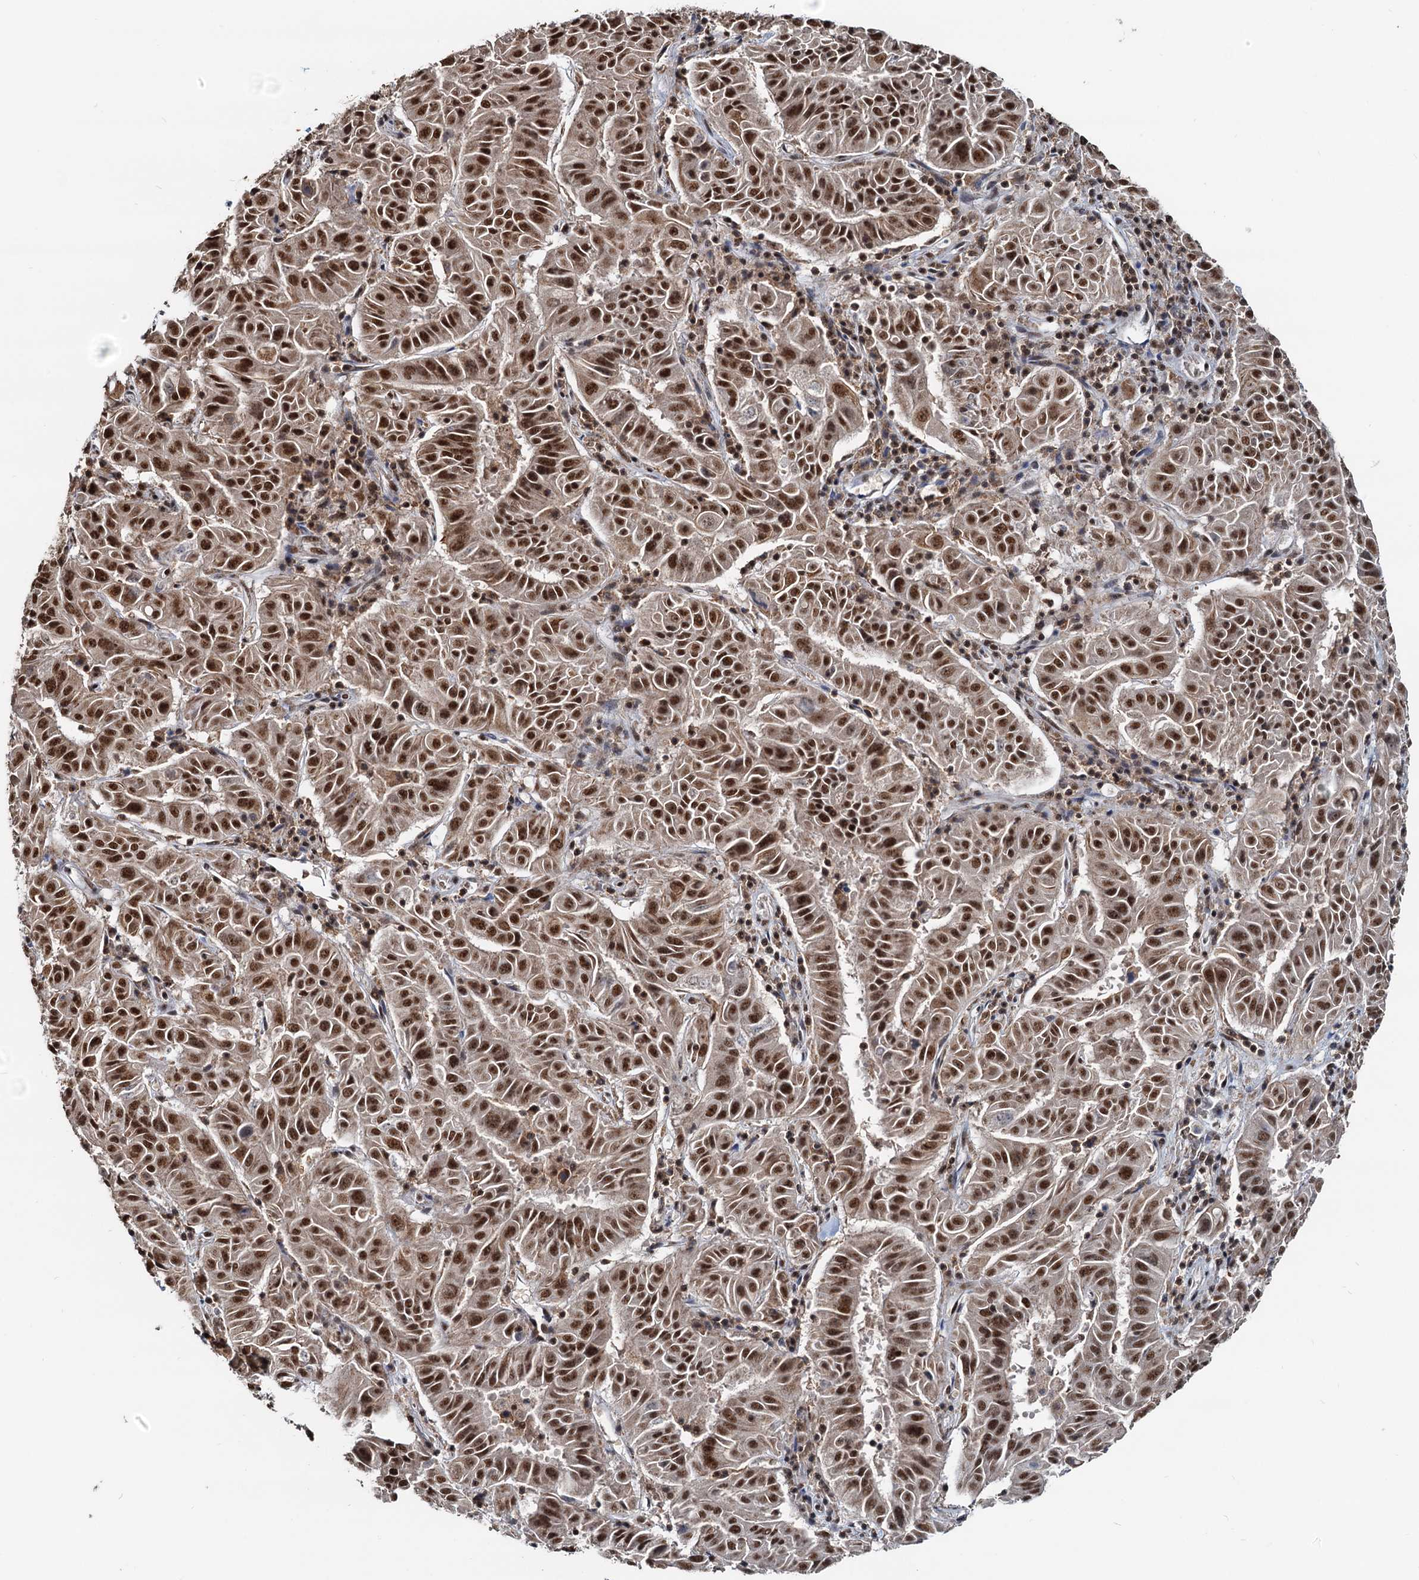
{"staining": {"intensity": "strong", "quantity": ">75%", "location": "nuclear"}, "tissue": "pancreatic cancer", "cell_type": "Tumor cells", "image_type": "cancer", "snomed": [{"axis": "morphology", "description": "Adenocarcinoma, NOS"}, {"axis": "topography", "description": "Pancreas"}], "caption": "An immunohistochemistry histopathology image of tumor tissue is shown. Protein staining in brown shows strong nuclear positivity in pancreatic cancer (adenocarcinoma) within tumor cells.", "gene": "RSRC2", "patient": {"sex": "male", "age": 63}}